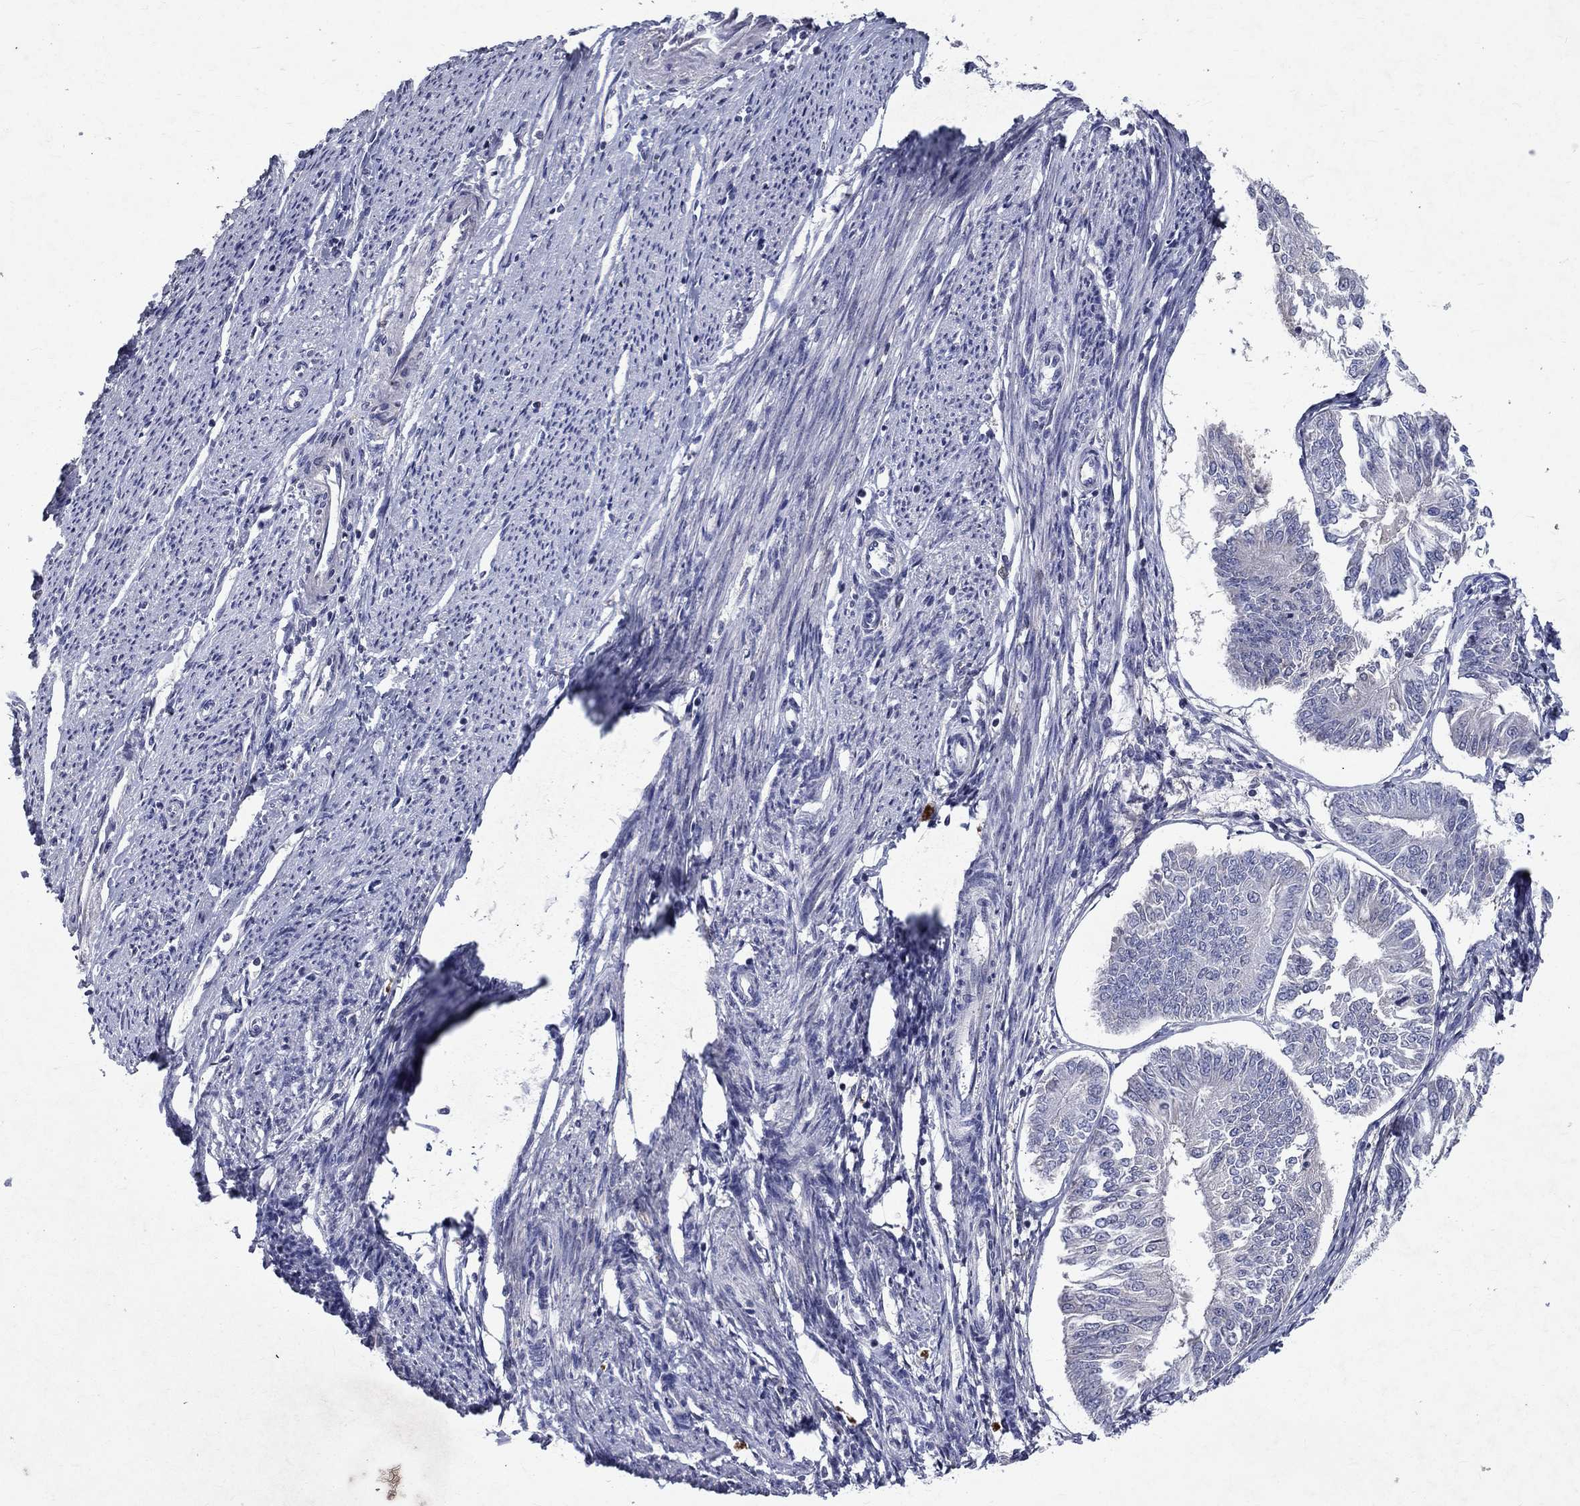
{"staining": {"intensity": "negative", "quantity": "none", "location": "none"}, "tissue": "endometrial cancer", "cell_type": "Tumor cells", "image_type": "cancer", "snomed": [{"axis": "morphology", "description": "Adenocarcinoma, NOS"}, {"axis": "topography", "description": "Endometrium"}], "caption": "Immunohistochemistry (IHC) of human endometrial cancer displays no staining in tumor cells. The staining is performed using DAB (3,3'-diaminobenzidine) brown chromogen with nuclei counter-stained in using hematoxylin.", "gene": "SLC4A10", "patient": {"sex": "female", "age": 58}}